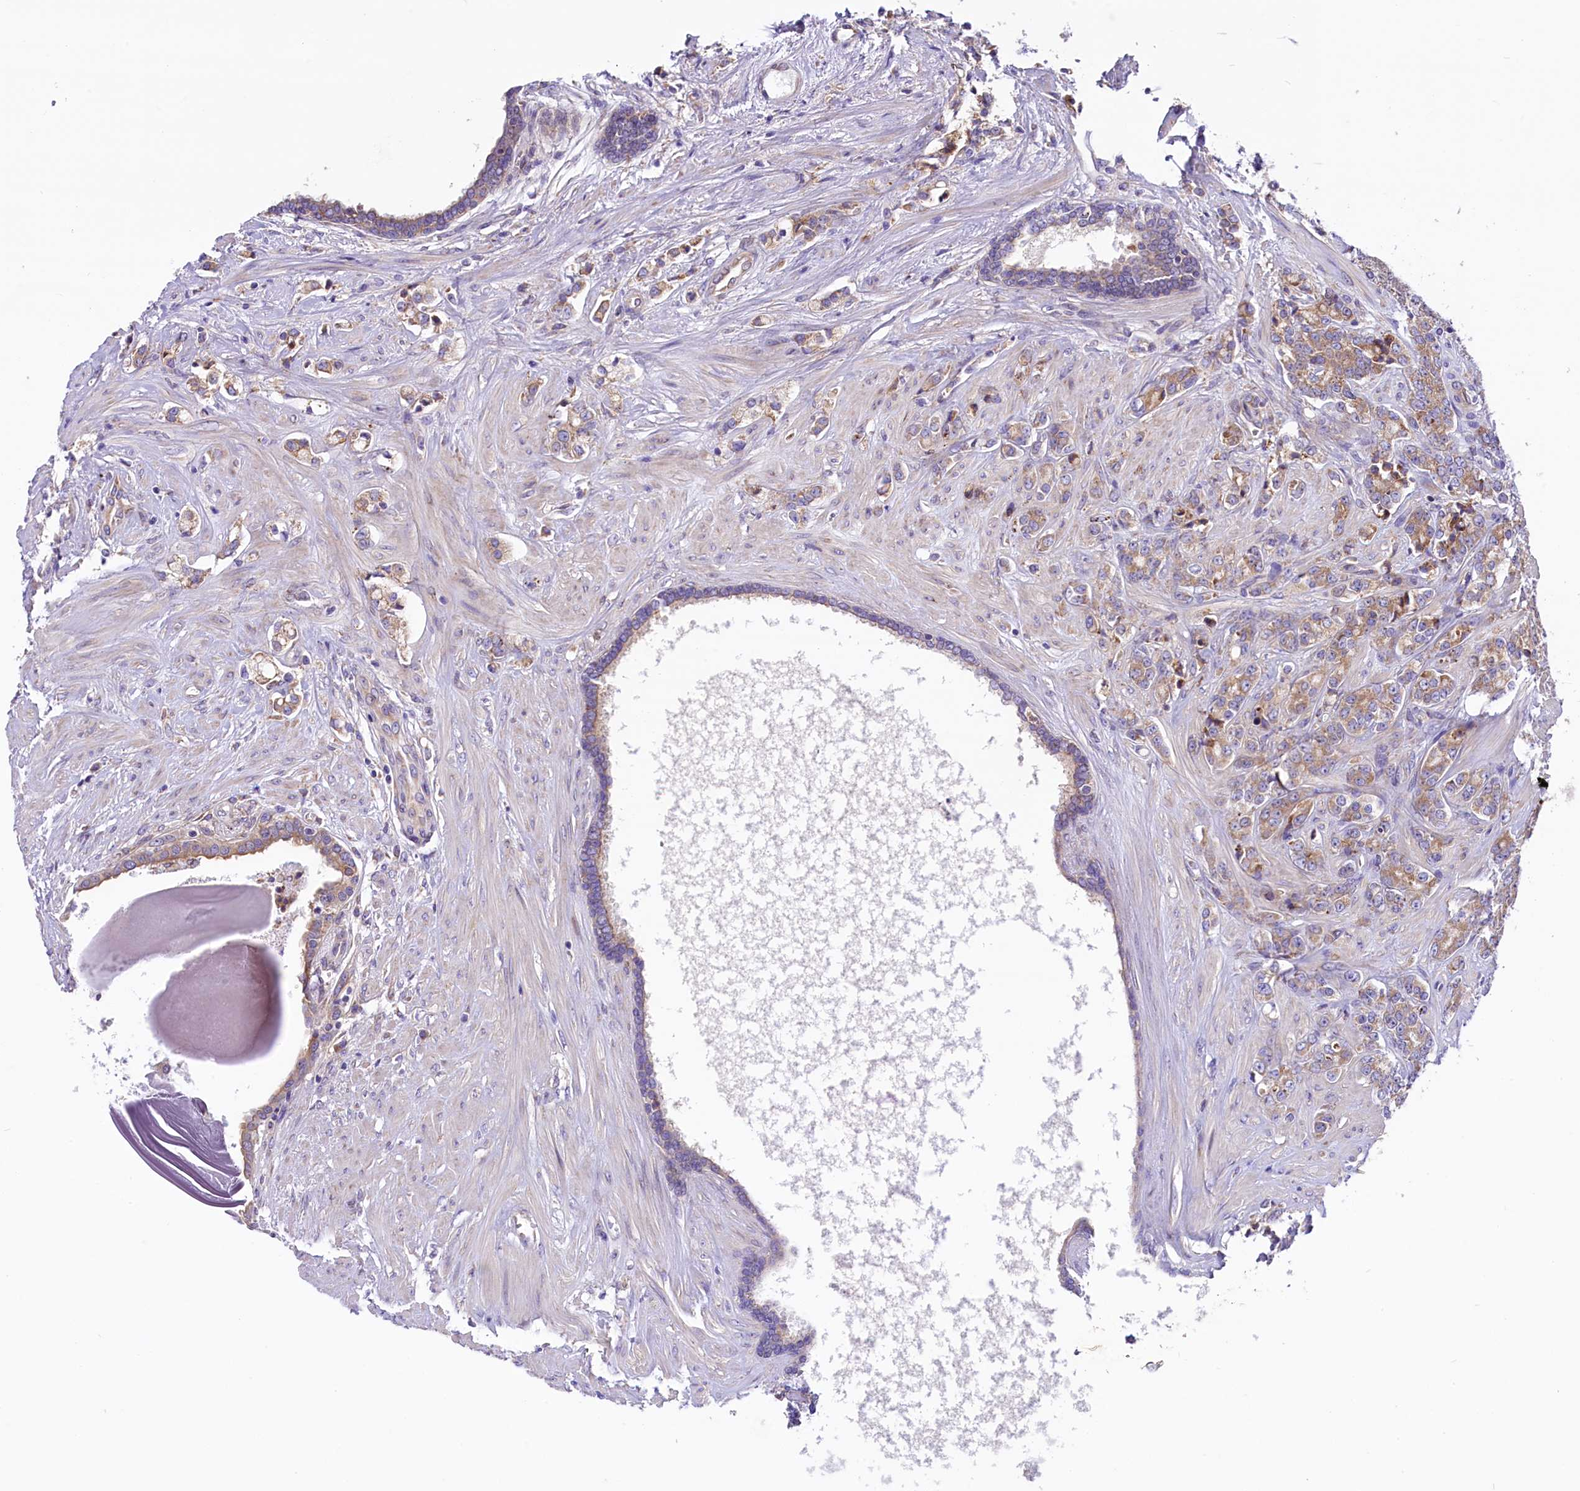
{"staining": {"intensity": "moderate", "quantity": ">75%", "location": "cytoplasmic/membranous"}, "tissue": "prostate cancer", "cell_type": "Tumor cells", "image_type": "cancer", "snomed": [{"axis": "morphology", "description": "Adenocarcinoma, High grade"}, {"axis": "topography", "description": "Prostate"}], "caption": "This image shows prostate adenocarcinoma (high-grade) stained with immunohistochemistry to label a protein in brown. The cytoplasmic/membranous of tumor cells show moderate positivity for the protein. Nuclei are counter-stained blue.", "gene": "PTPRU", "patient": {"sex": "male", "age": 62}}